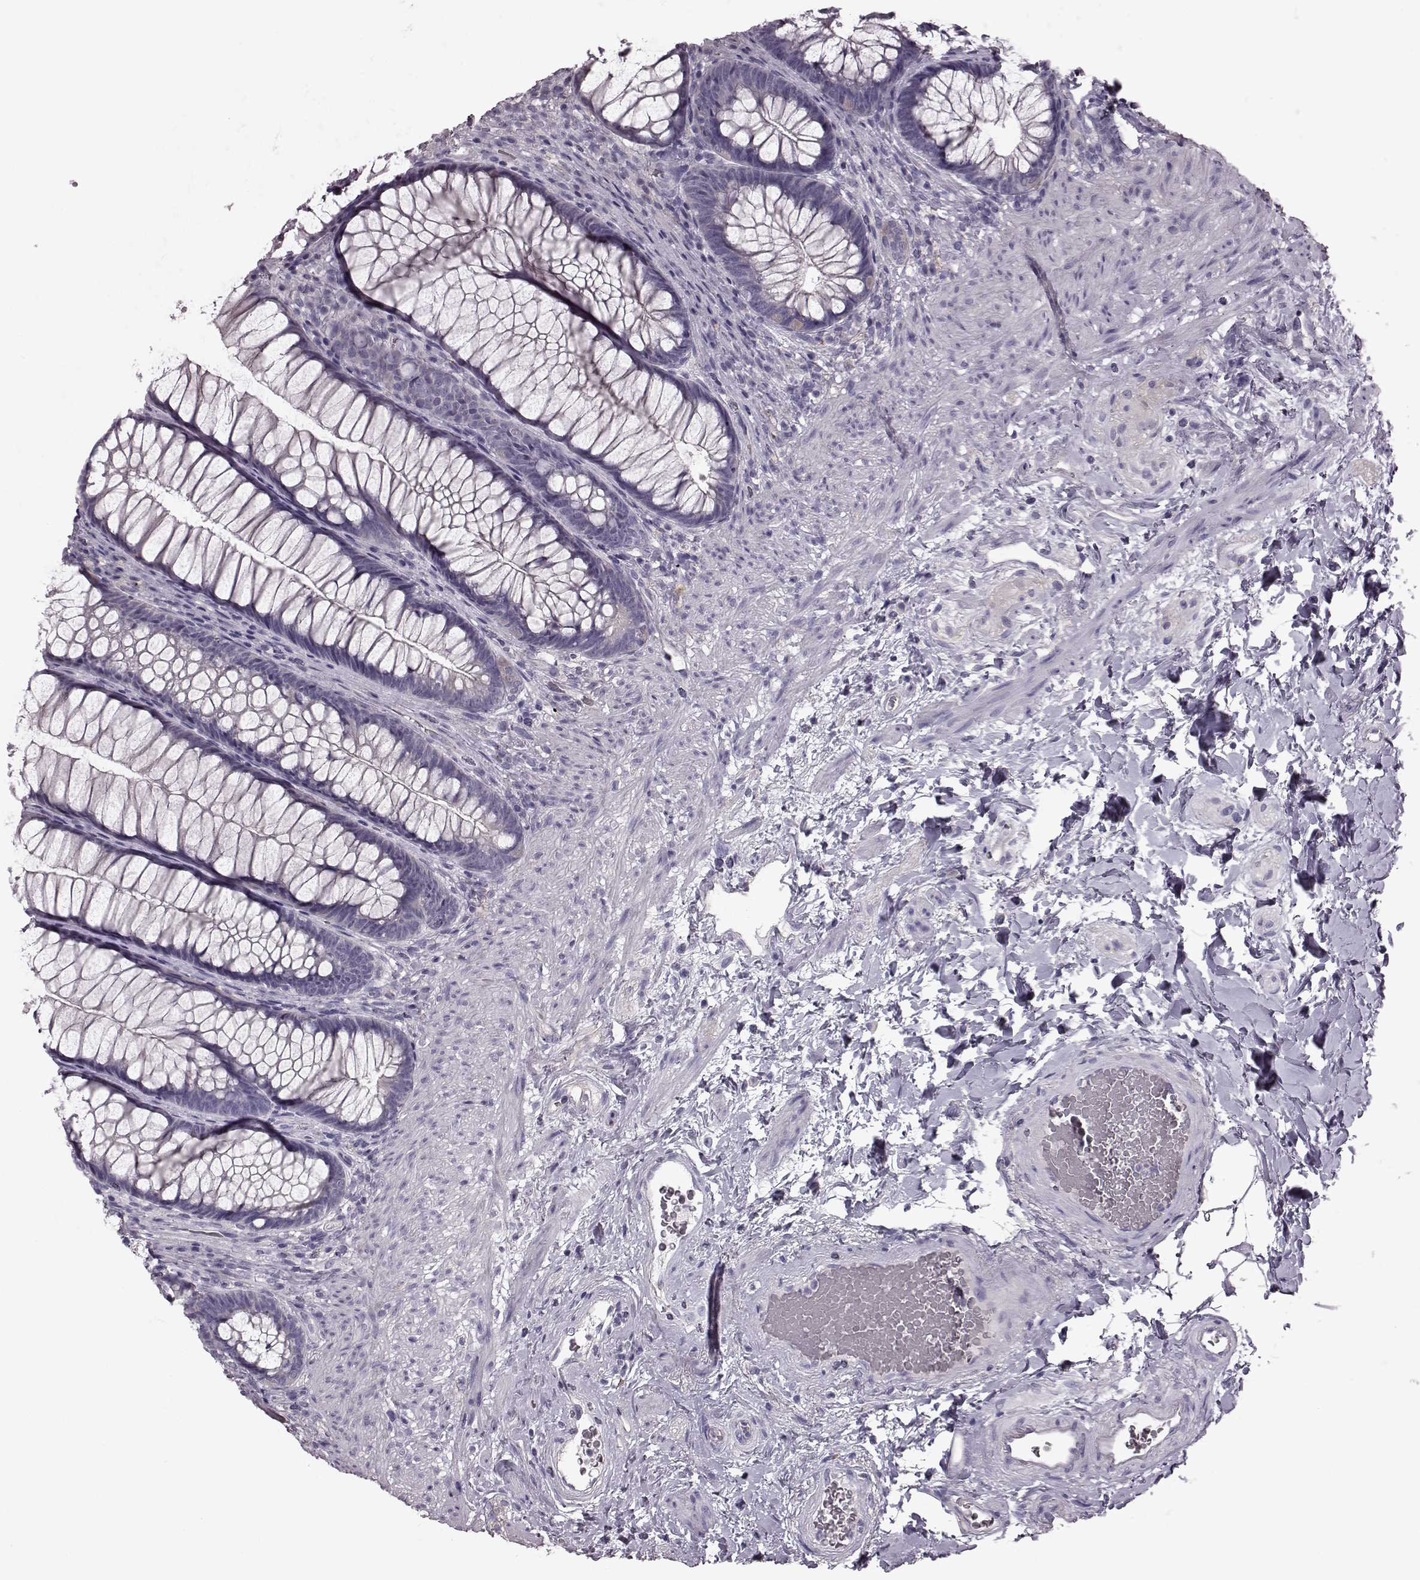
{"staining": {"intensity": "negative", "quantity": "none", "location": "none"}, "tissue": "rectum", "cell_type": "Glandular cells", "image_type": "normal", "snomed": [{"axis": "morphology", "description": "Normal tissue, NOS"}, {"axis": "topography", "description": "Smooth muscle"}, {"axis": "topography", "description": "Rectum"}], "caption": "DAB (3,3'-diaminobenzidine) immunohistochemical staining of normal human rectum reveals no significant positivity in glandular cells. The staining is performed using DAB brown chromogen with nuclei counter-stained in using hematoxylin.", "gene": "SNTG1", "patient": {"sex": "male", "age": 53}}